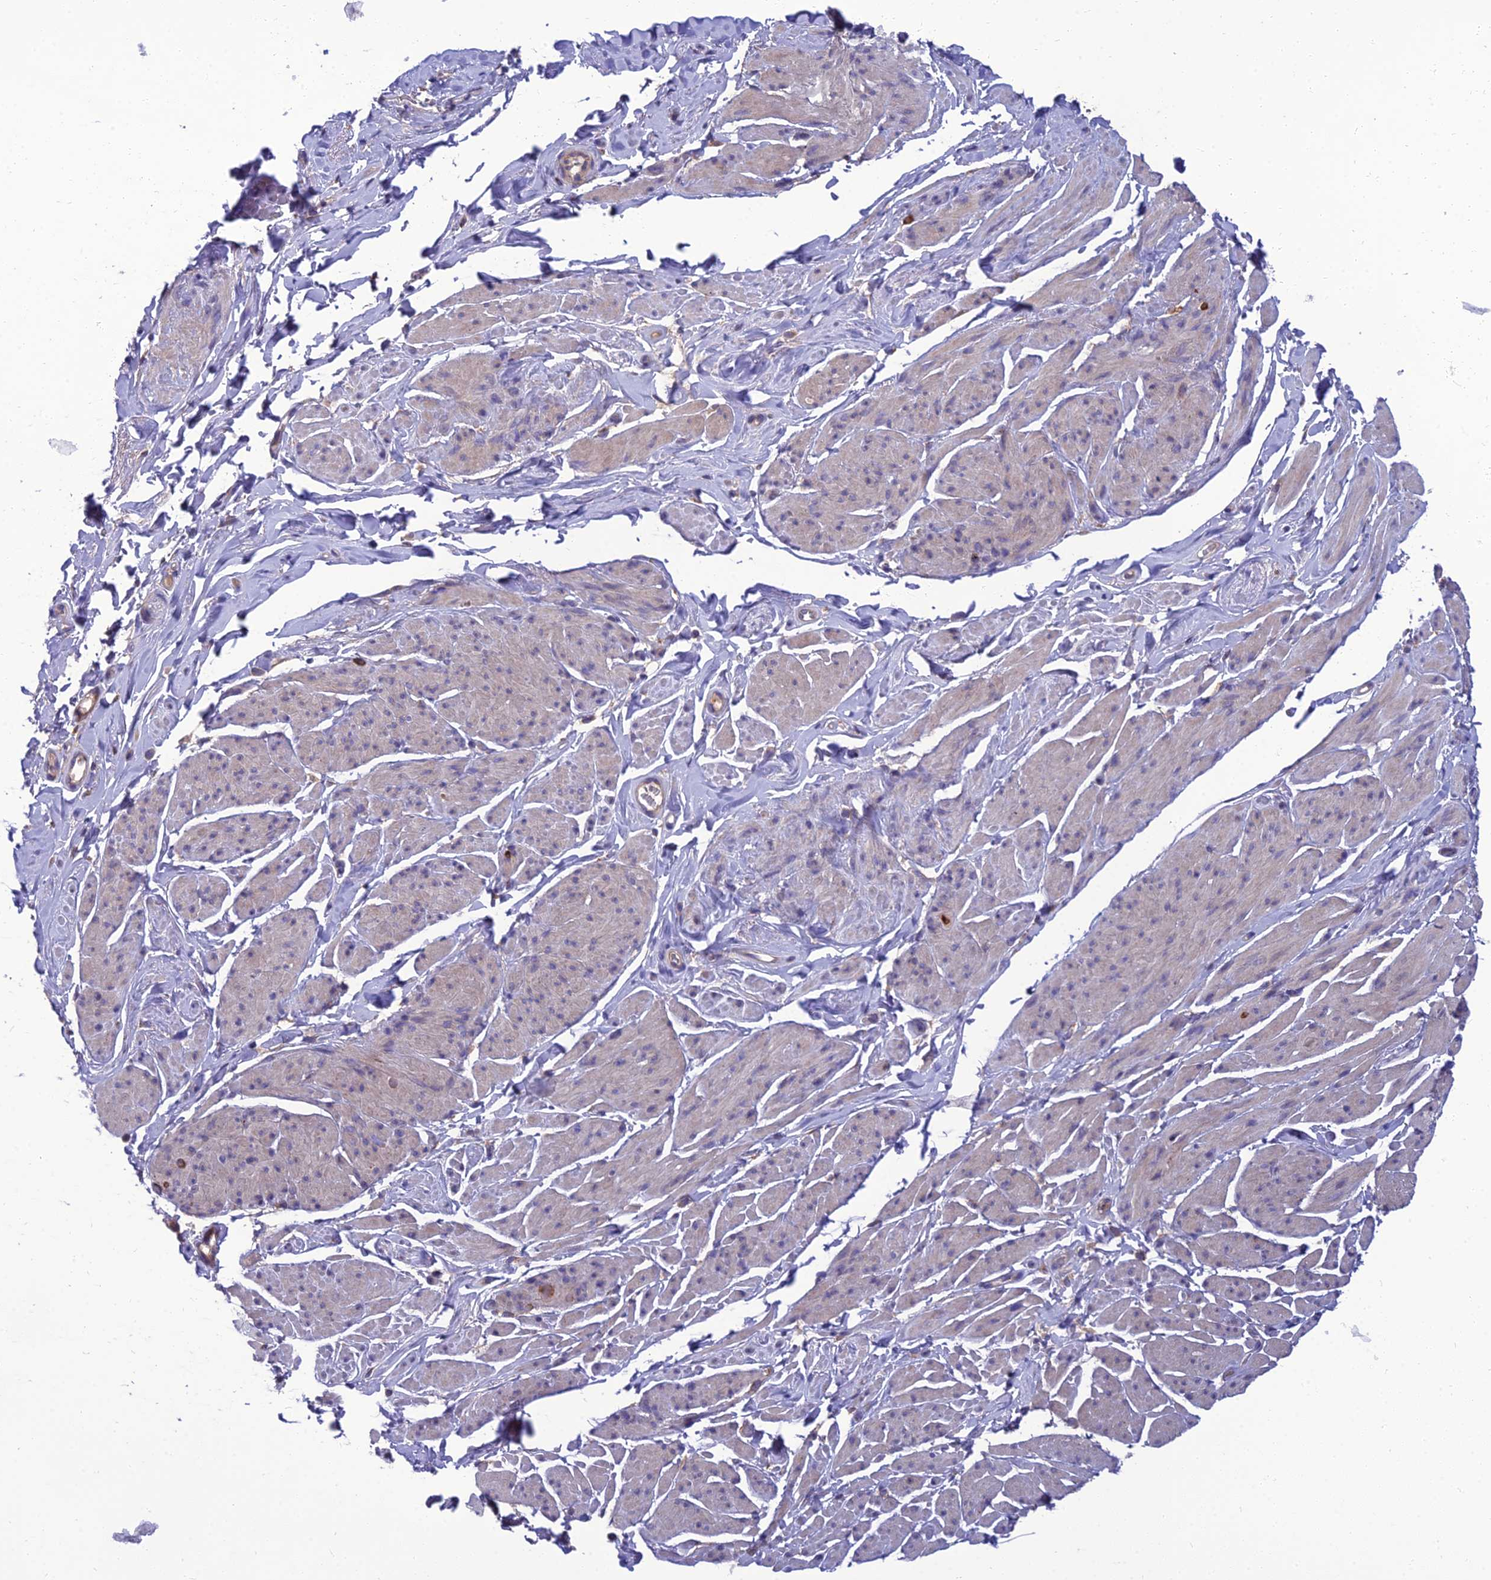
{"staining": {"intensity": "negative", "quantity": "none", "location": "none"}, "tissue": "smooth muscle", "cell_type": "Smooth muscle cells", "image_type": "normal", "snomed": [{"axis": "morphology", "description": "Normal tissue, NOS"}, {"axis": "topography", "description": "Smooth muscle"}, {"axis": "topography", "description": "Peripheral nerve tissue"}], "caption": "Immunohistochemical staining of normal human smooth muscle demonstrates no significant staining in smooth muscle cells. Nuclei are stained in blue.", "gene": "UMAD1", "patient": {"sex": "male", "age": 69}}